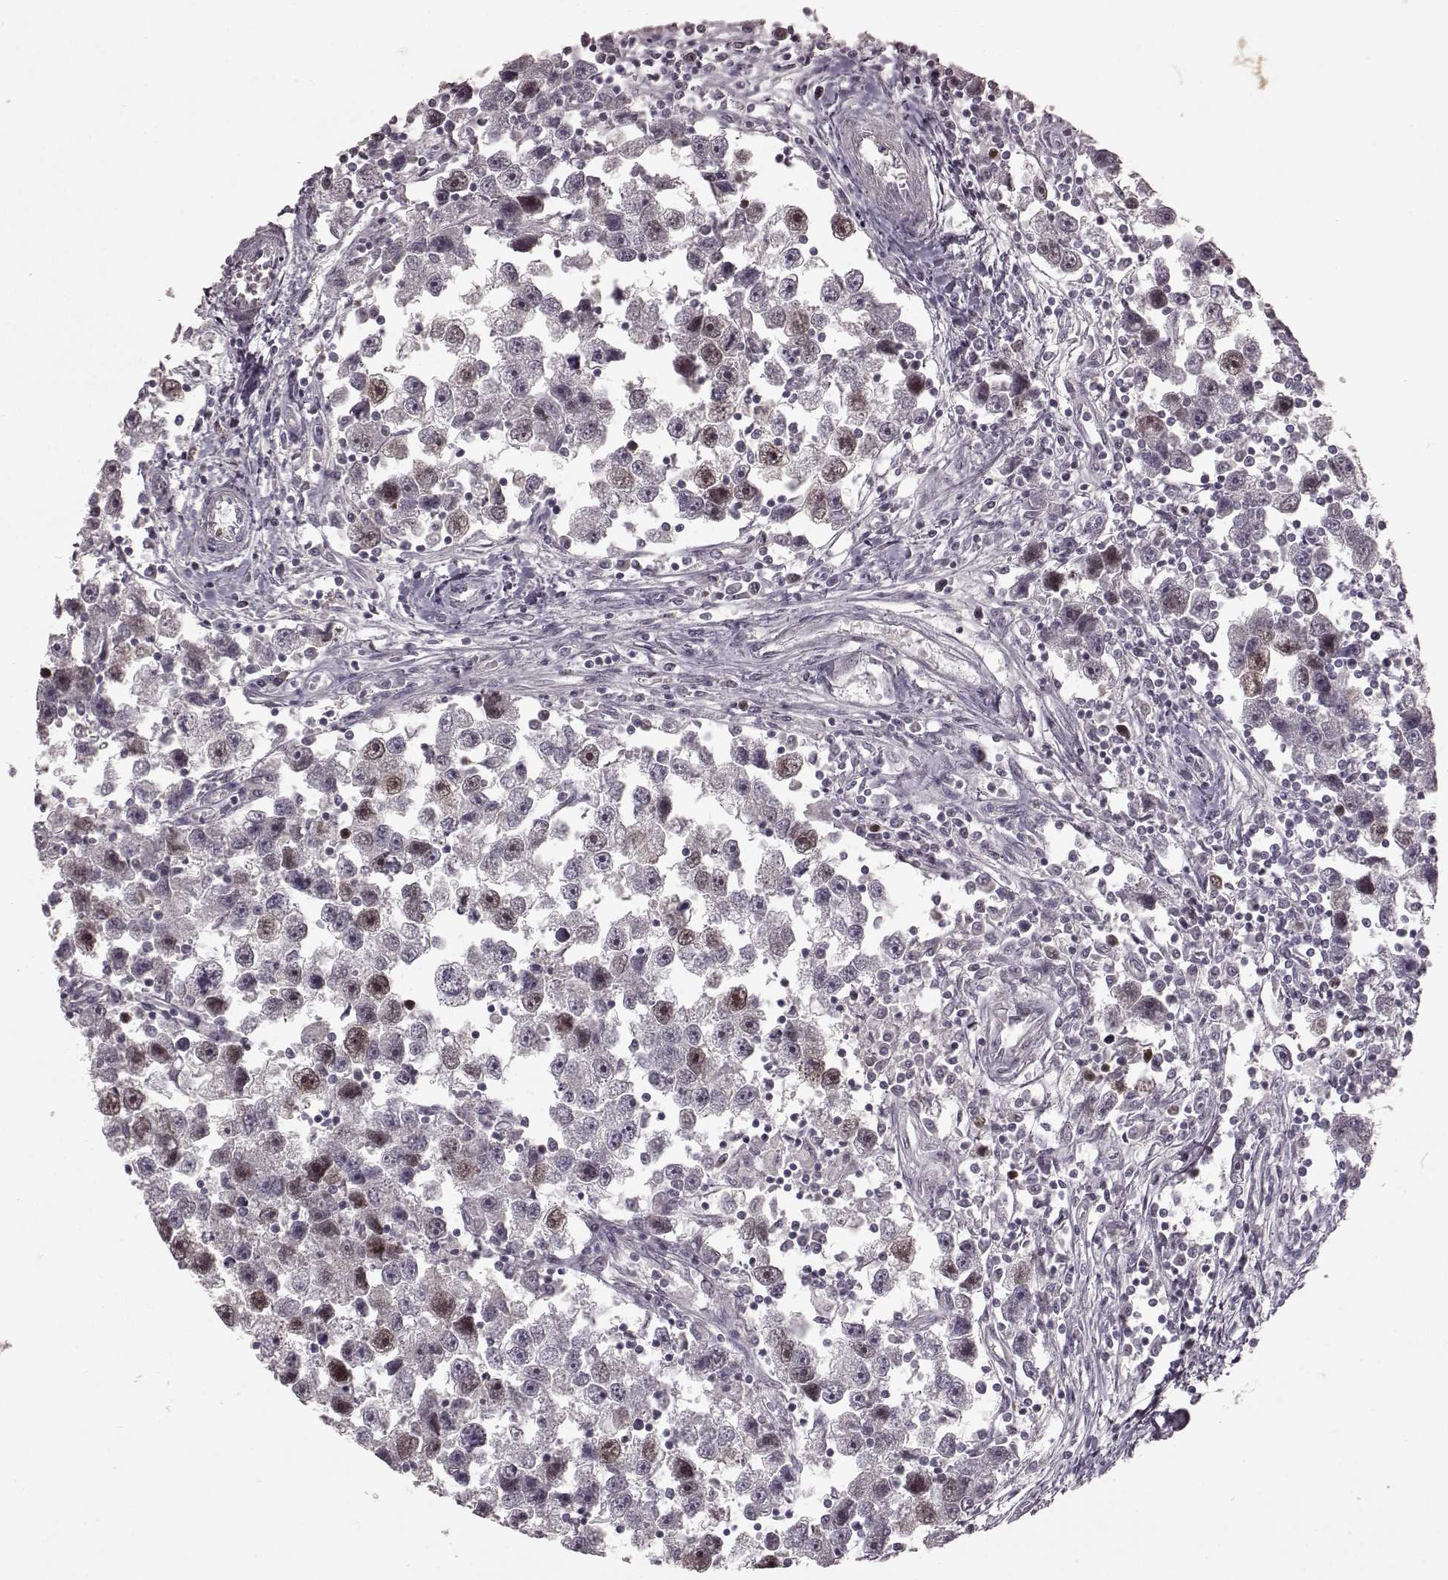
{"staining": {"intensity": "weak", "quantity": "<25%", "location": "nuclear"}, "tissue": "testis cancer", "cell_type": "Tumor cells", "image_type": "cancer", "snomed": [{"axis": "morphology", "description": "Seminoma, NOS"}, {"axis": "topography", "description": "Testis"}], "caption": "Immunohistochemical staining of seminoma (testis) reveals no significant positivity in tumor cells.", "gene": "CCNA2", "patient": {"sex": "male", "age": 30}}